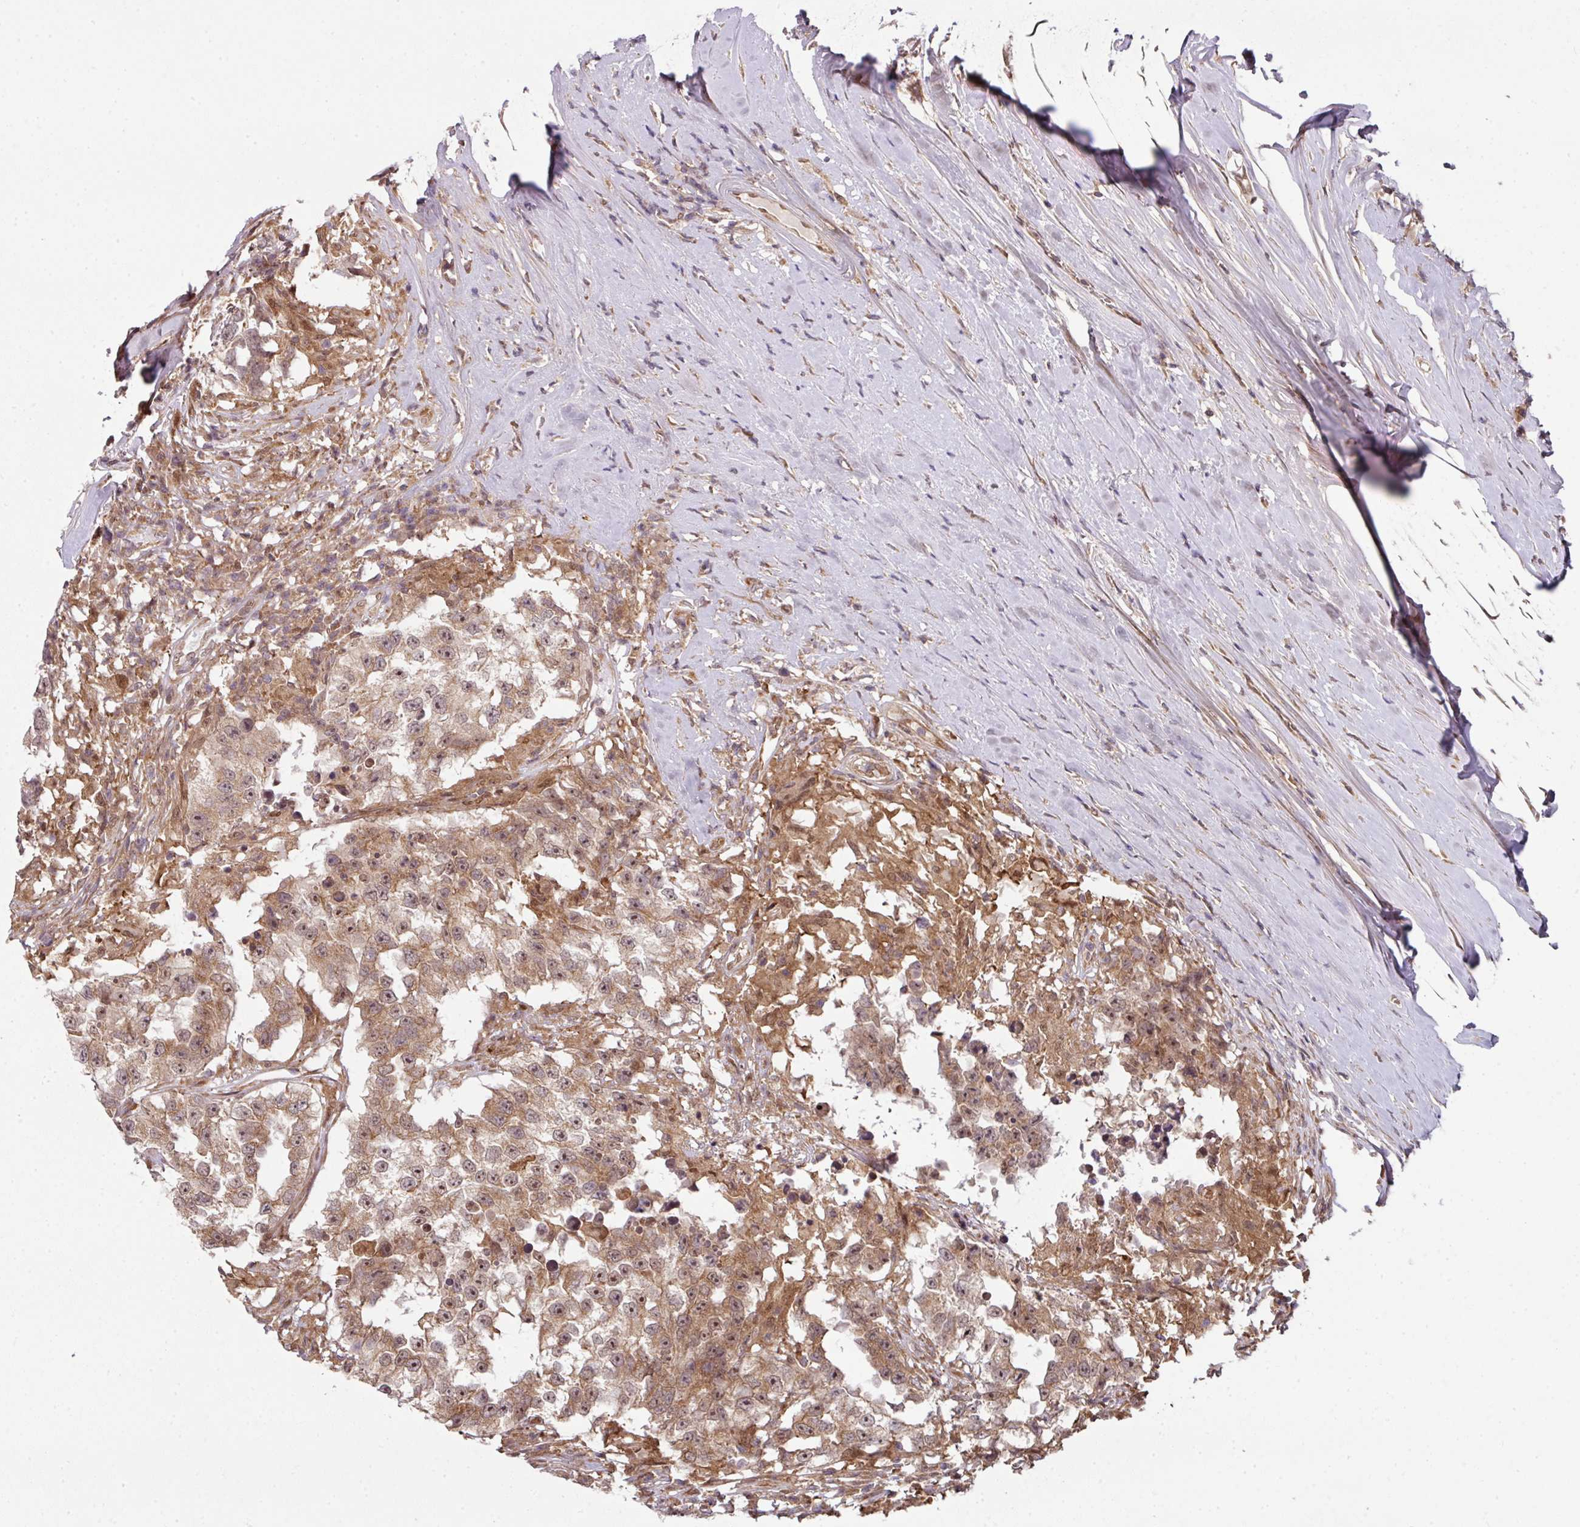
{"staining": {"intensity": "moderate", "quantity": ">75%", "location": "cytoplasmic/membranous,nuclear"}, "tissue": "testis cancer", "cell_type": "Tumor cells", "image_type": "cancer", "snomed": [{"axis": "morphology", "description": "Carcinoma, Embryonal, NOS"}, {"axis": "topography", "description": "Testis"}], "caption": "This histopathology image shows immunohistochemistry (IHC) staining of testis cancer, with medium moderate cytoplasmic/membranous and nuclear positivity in about >75% of tumor cells.", "gene": "CAMLG", "patient": {"sex": "male", "age": 83}}